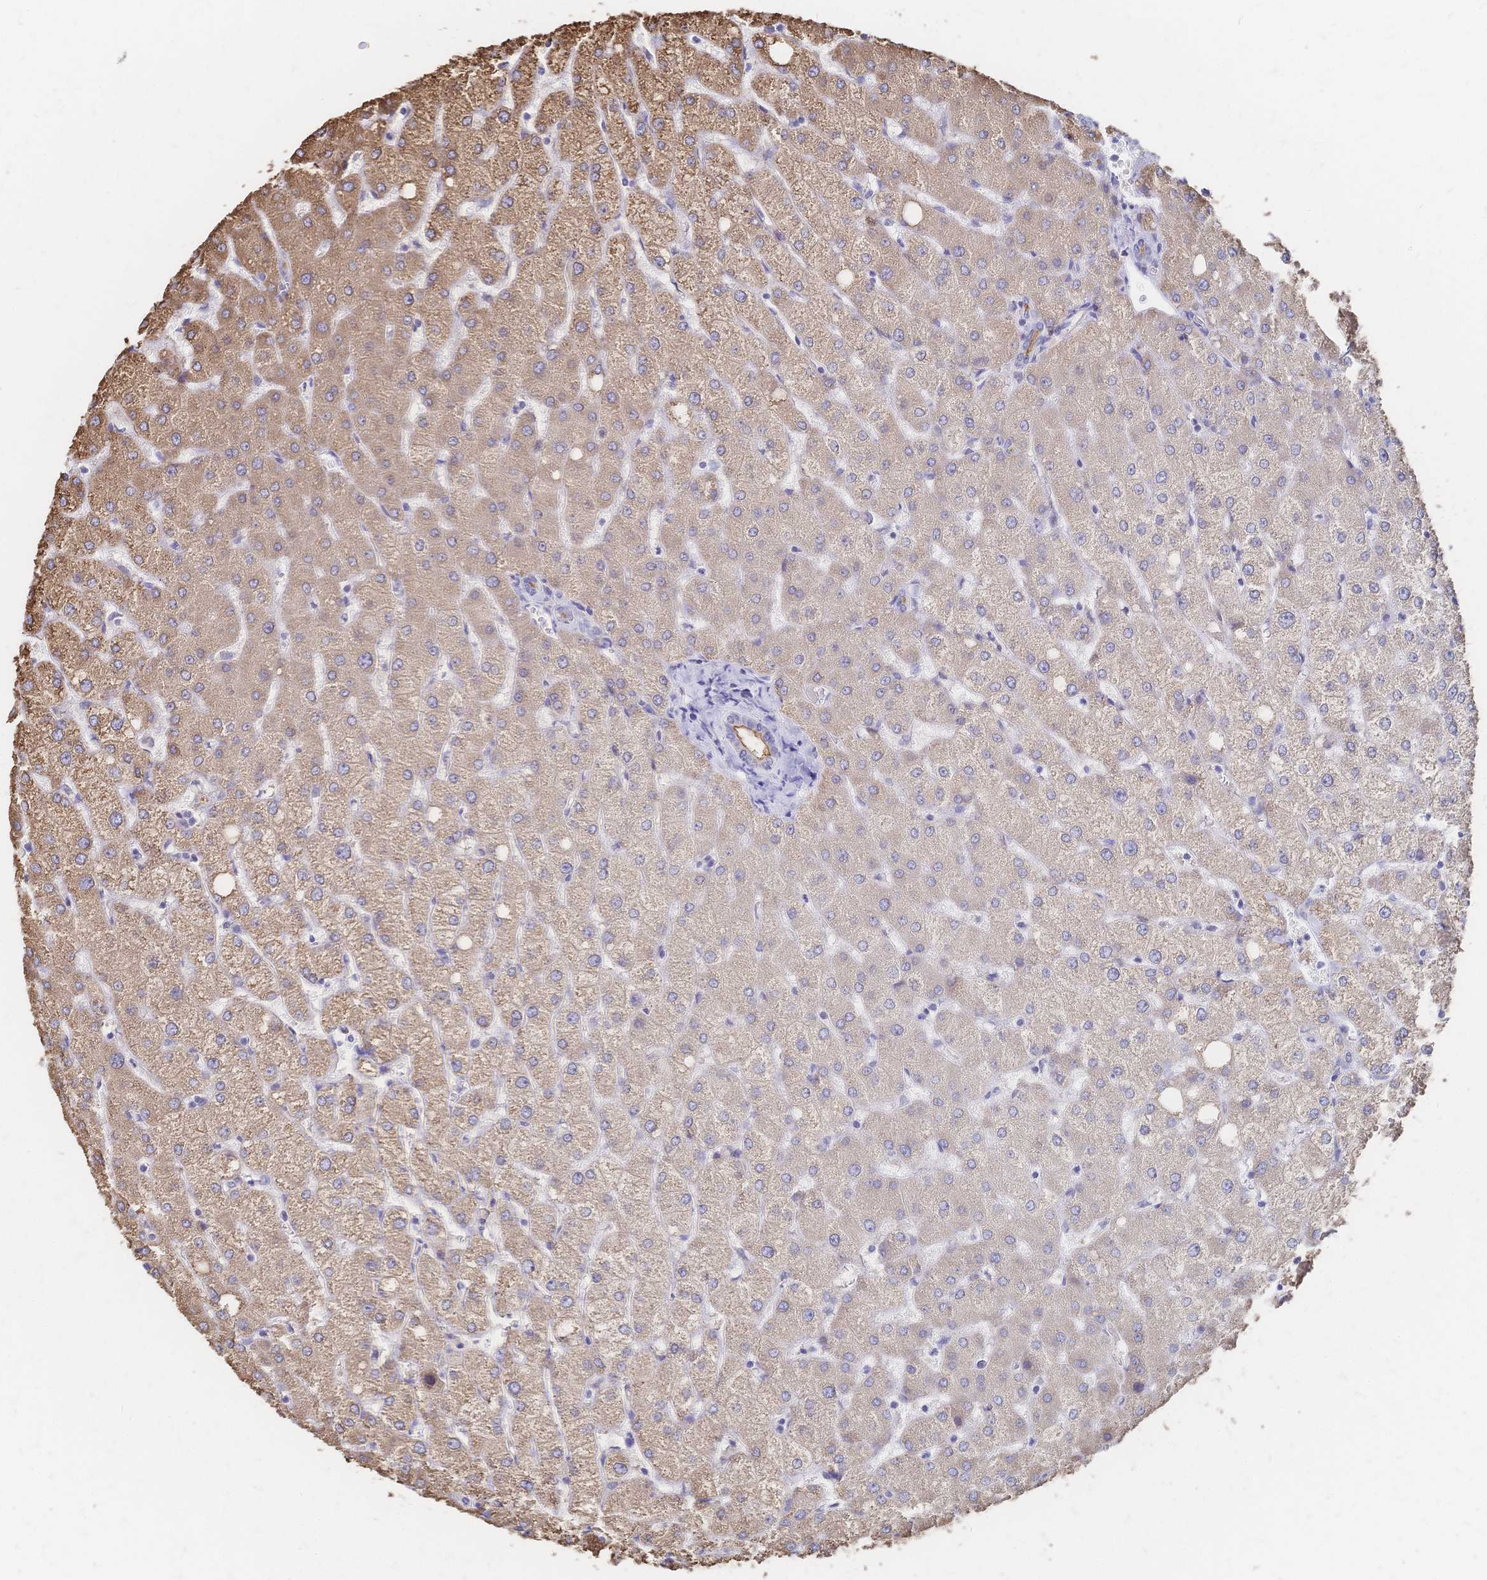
{"staining": {"intensity": "moderate", "quantity": "25%-75%", "location": "cytoplasmic/membranous"}, "tissue": "liver", "cell_type": "Cholangiocytes", "image_type": "normal", "snomed": [{"axis": "morphology", "description": "Normal tissue, NOS"}, {"axis": "topography", "description": "Liver"}], "caption": "Immunohistochemistry photomicrograph of unremarkable liver stained for a protein (brown), which shows medium levels of moderate cytoplasmic/membranous staining in approximately 25%-75% of cholangiocytes.", "gene": "SLC5A1", "patient": {"sex": "female", "age": 54}}